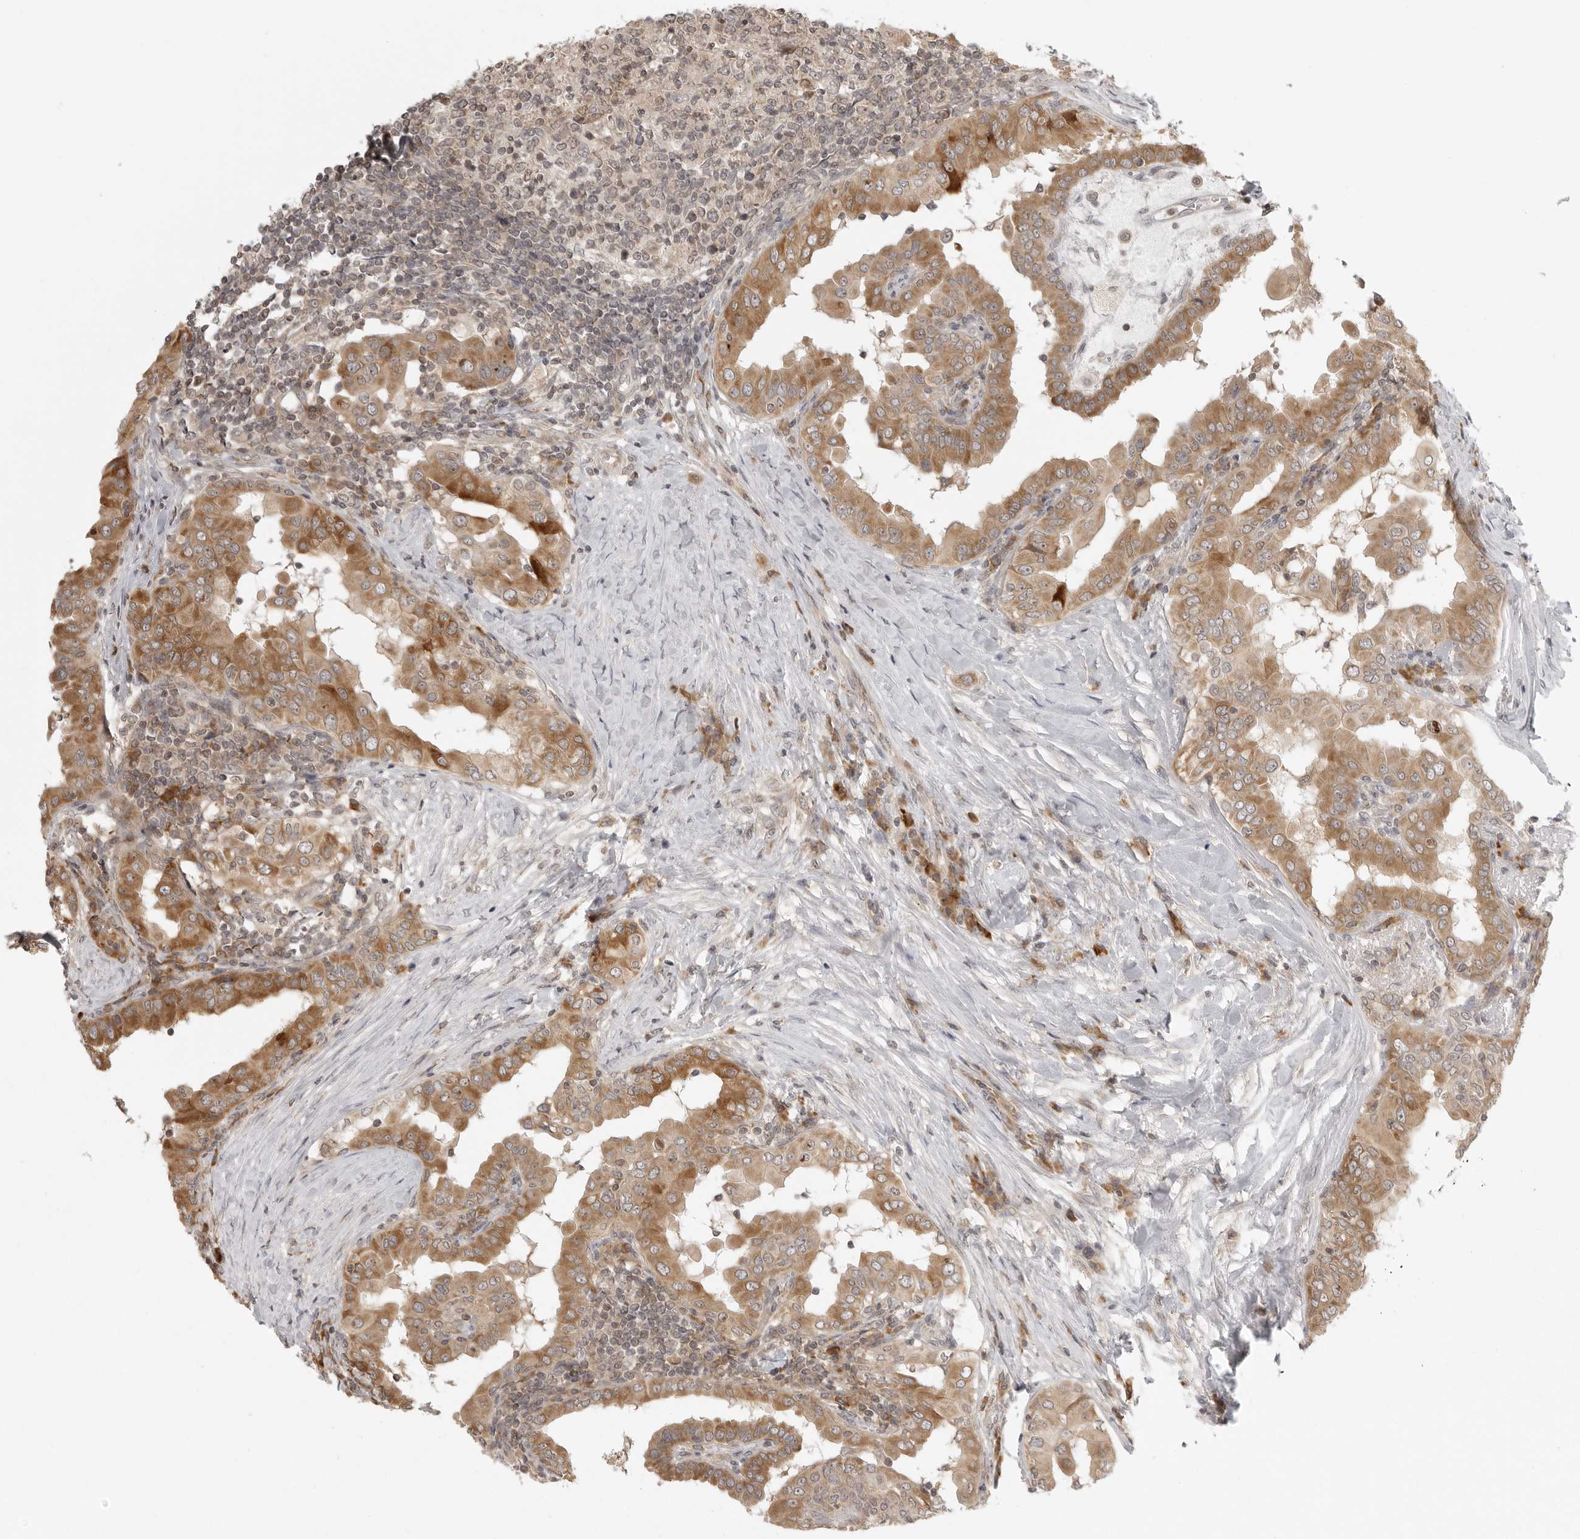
{"staining": {"intensity": "moderate", "quantity": ">75%", "location": "cytoplasmic/membranous"}, "tissue": "thyroid cancer", "cell_type": "Tumor cells", "image_type": "cancer", "snomed": [{"axis": "morphology", "description": "Papillary adenocarcinoma, NOS"}, {"axis": "topography", "description": "Thyroid gland"}], "caption": "Protein analysis of thyroid papillary adenocarcinoma tissue reveals moderate cytoplasmic/membranous positivity in approximately >75% of tumor cells.", "gene": "PRRC2A", "patient": {"sex": "male", "age": 33}}